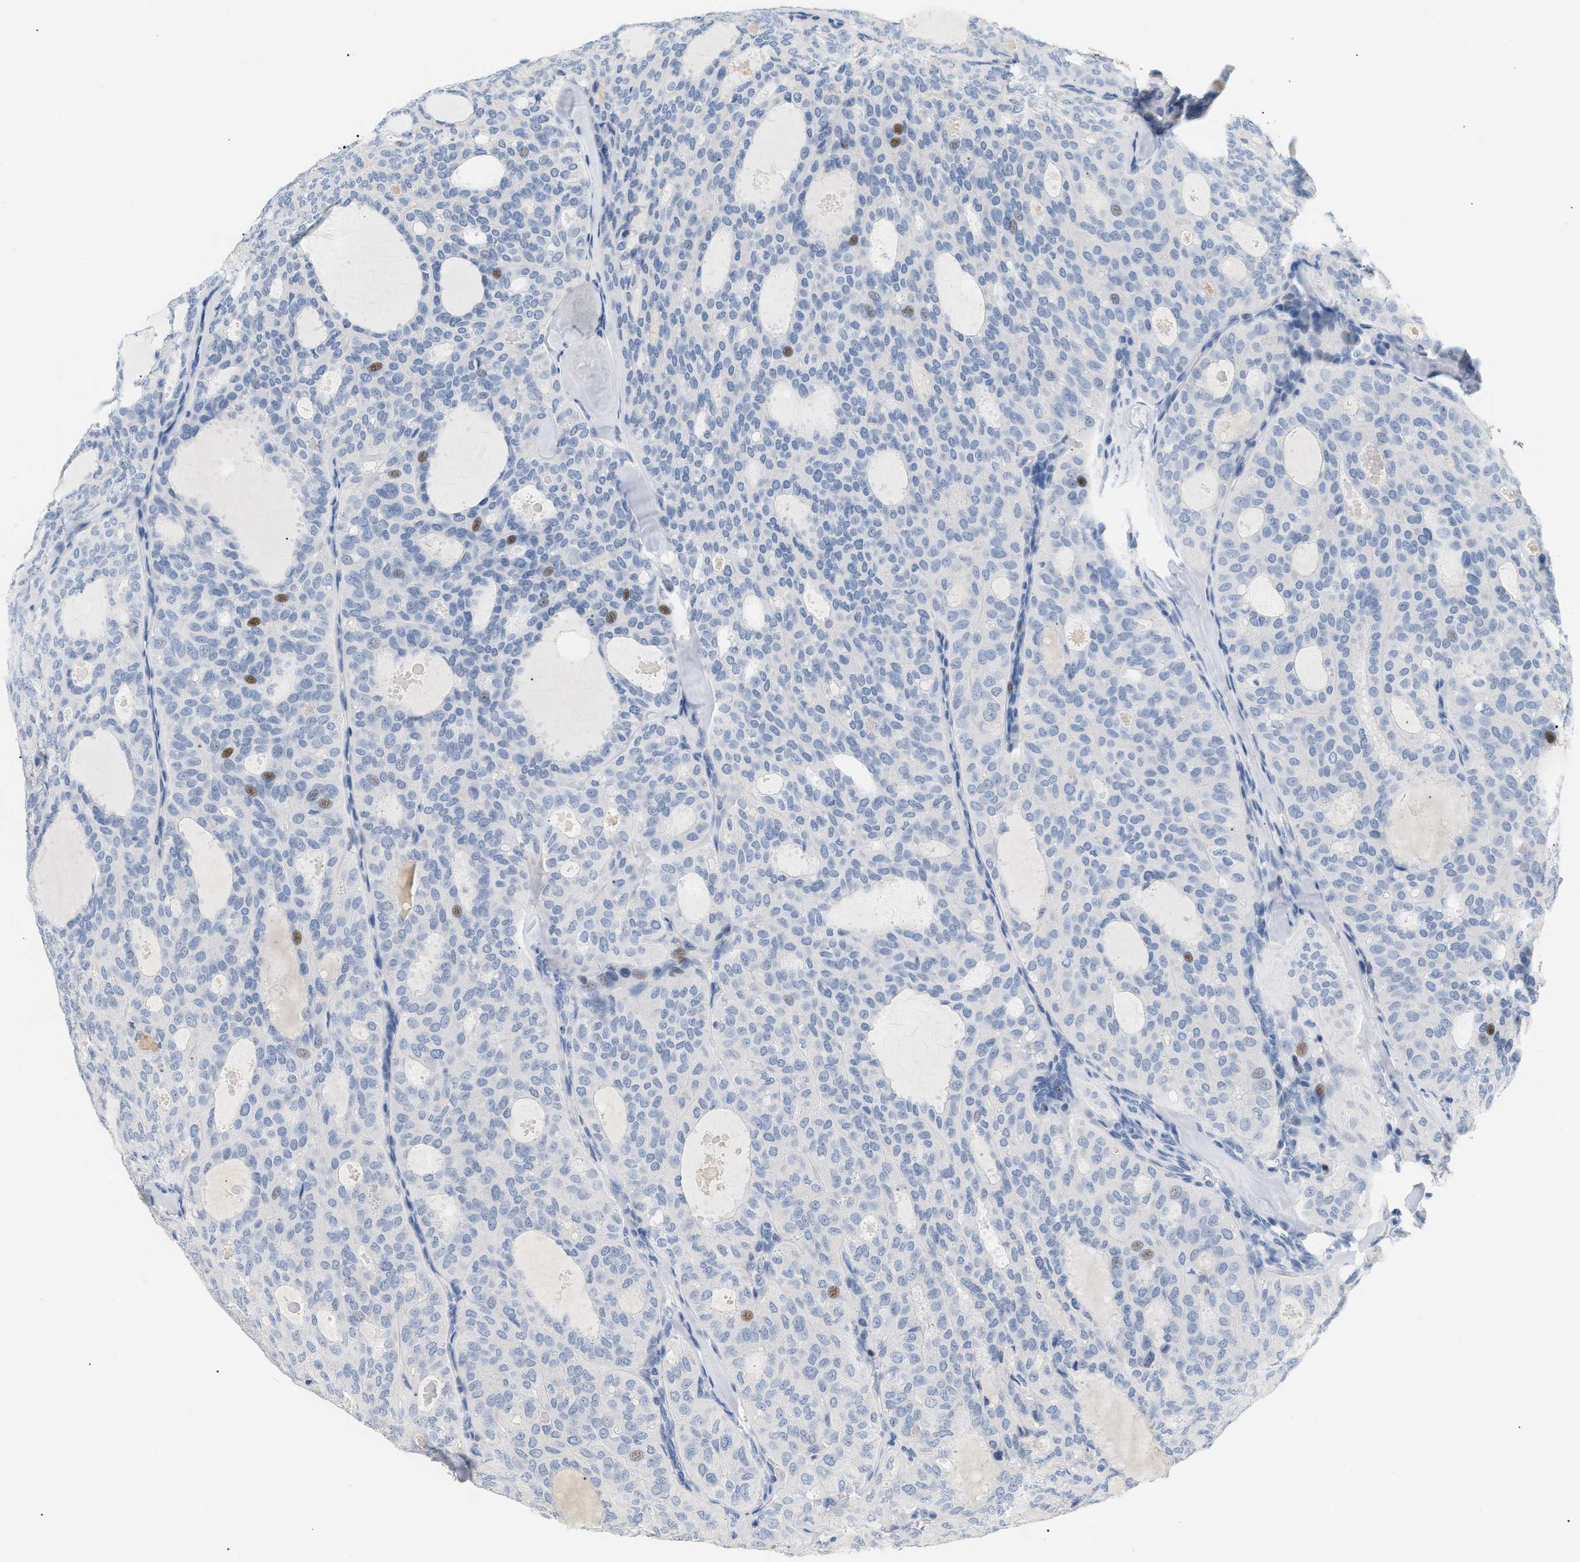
{"staining": {"intensity": "negative", "quantity": "none", "location": "none"}, "tissue": "thyroid cancer", "cell_type": "Tumor cells", "image_type": "cancer", "snomed": [{"axis": "morphology", "description": "Follicular adenoma carcinoma, NOS"}, {"axis": "topography", "description": "Thyroid gland"}], "caption": "A photomicrograph of thyroid cancer stained for a protein demonstrates no brown staining in tumor cells.", "gene": "CFH", "patient": {"sex": "male", "age": 75}}